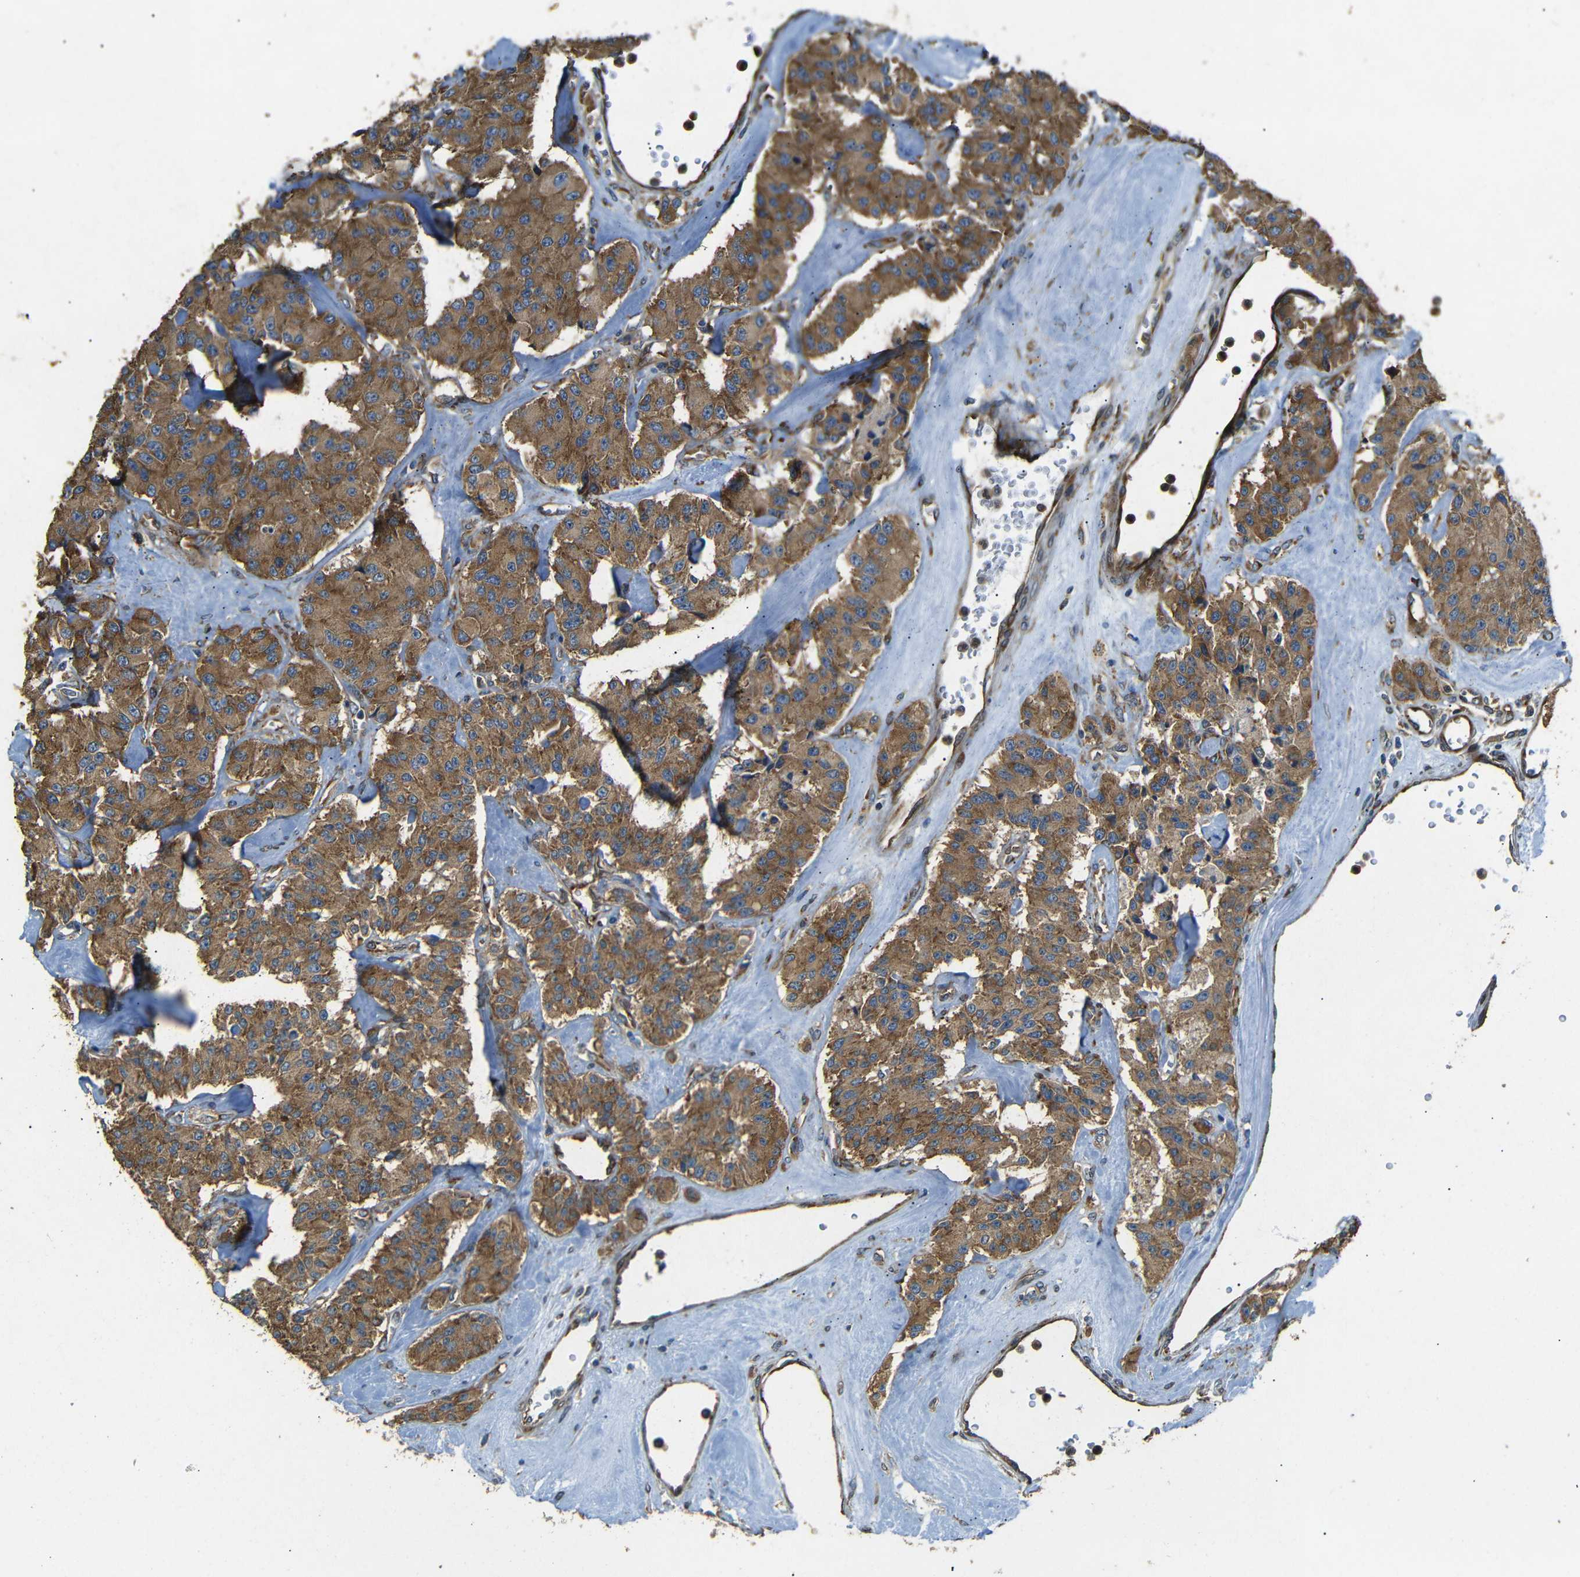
{"staining": {"intensity": "moderate", "quantity": ">75%", "location": "cytoplasmic/membranous"}, "tissue": "carcinoid", "cell_type": "Tumor cells", "image_type": "cancer", "snomed": [{"axis": "morphology", "description": "Carcinoid, malignant, NOS"}, {"axis": "topography", "description": "Pancreas"}], "caption": "Moderate cytoplasmic/membranous protein expression is seen in about >75% of tumor cells in carcinoid (malignant).", "gene": "BTF3", "patient": {"sex": "male", "age": 41}}